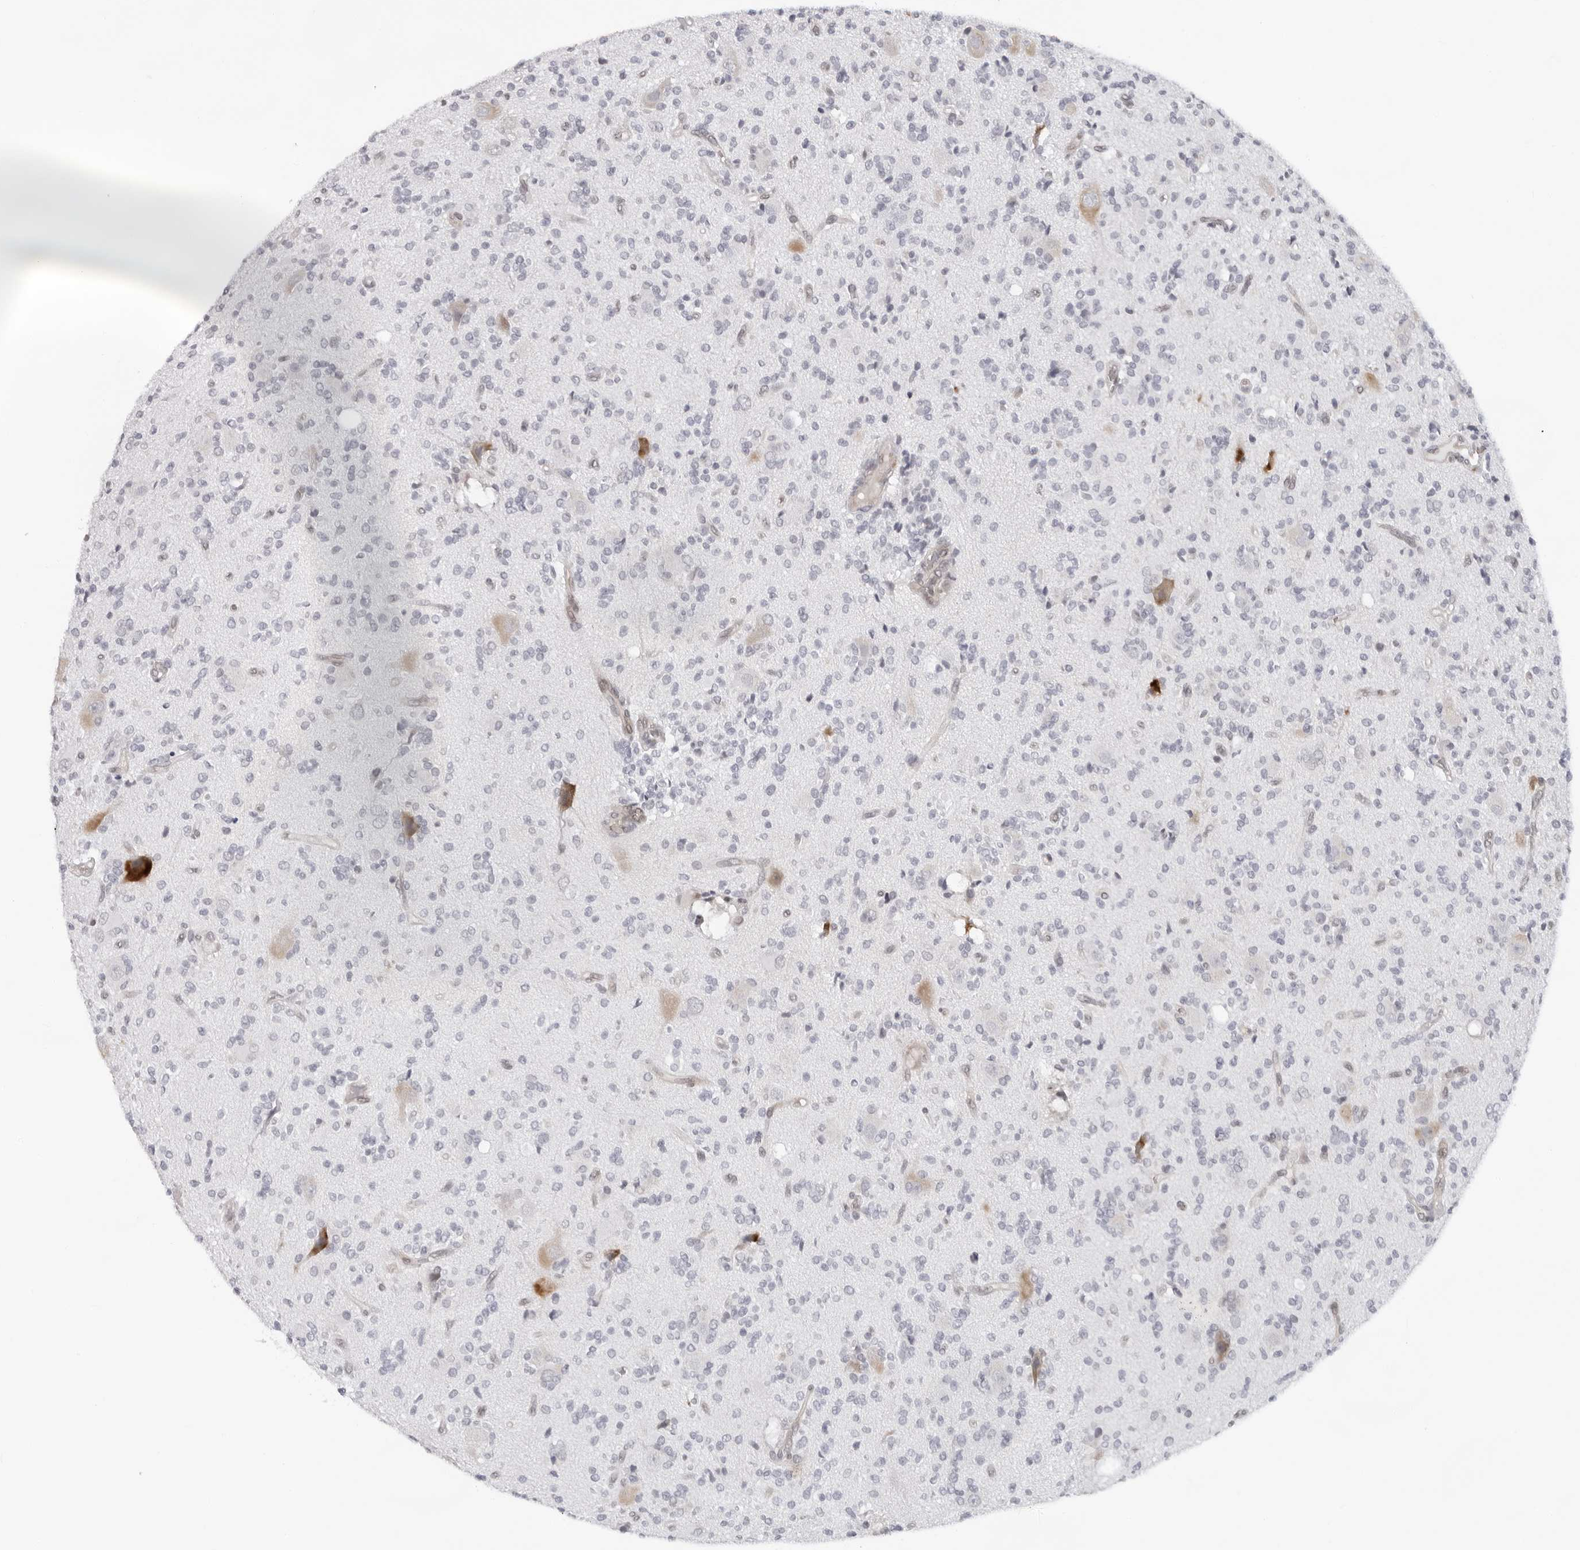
{"staining": {"intensity": "negative", "quantity": "none", "location": "none"}, "tissue": "glioma", "cell_type": "Tumor cells", "image_type": "cancer", "snomed": [{"axis": "morphology", "description": "Glioma, malignant, High grade"}, {"axis": "topography", "description": "Brain"}], "caption": "IHC of human glioma displays no positivity in tumor cells.", "gene": "CASP7", "patient": {"sex": "male", "age": 34}}